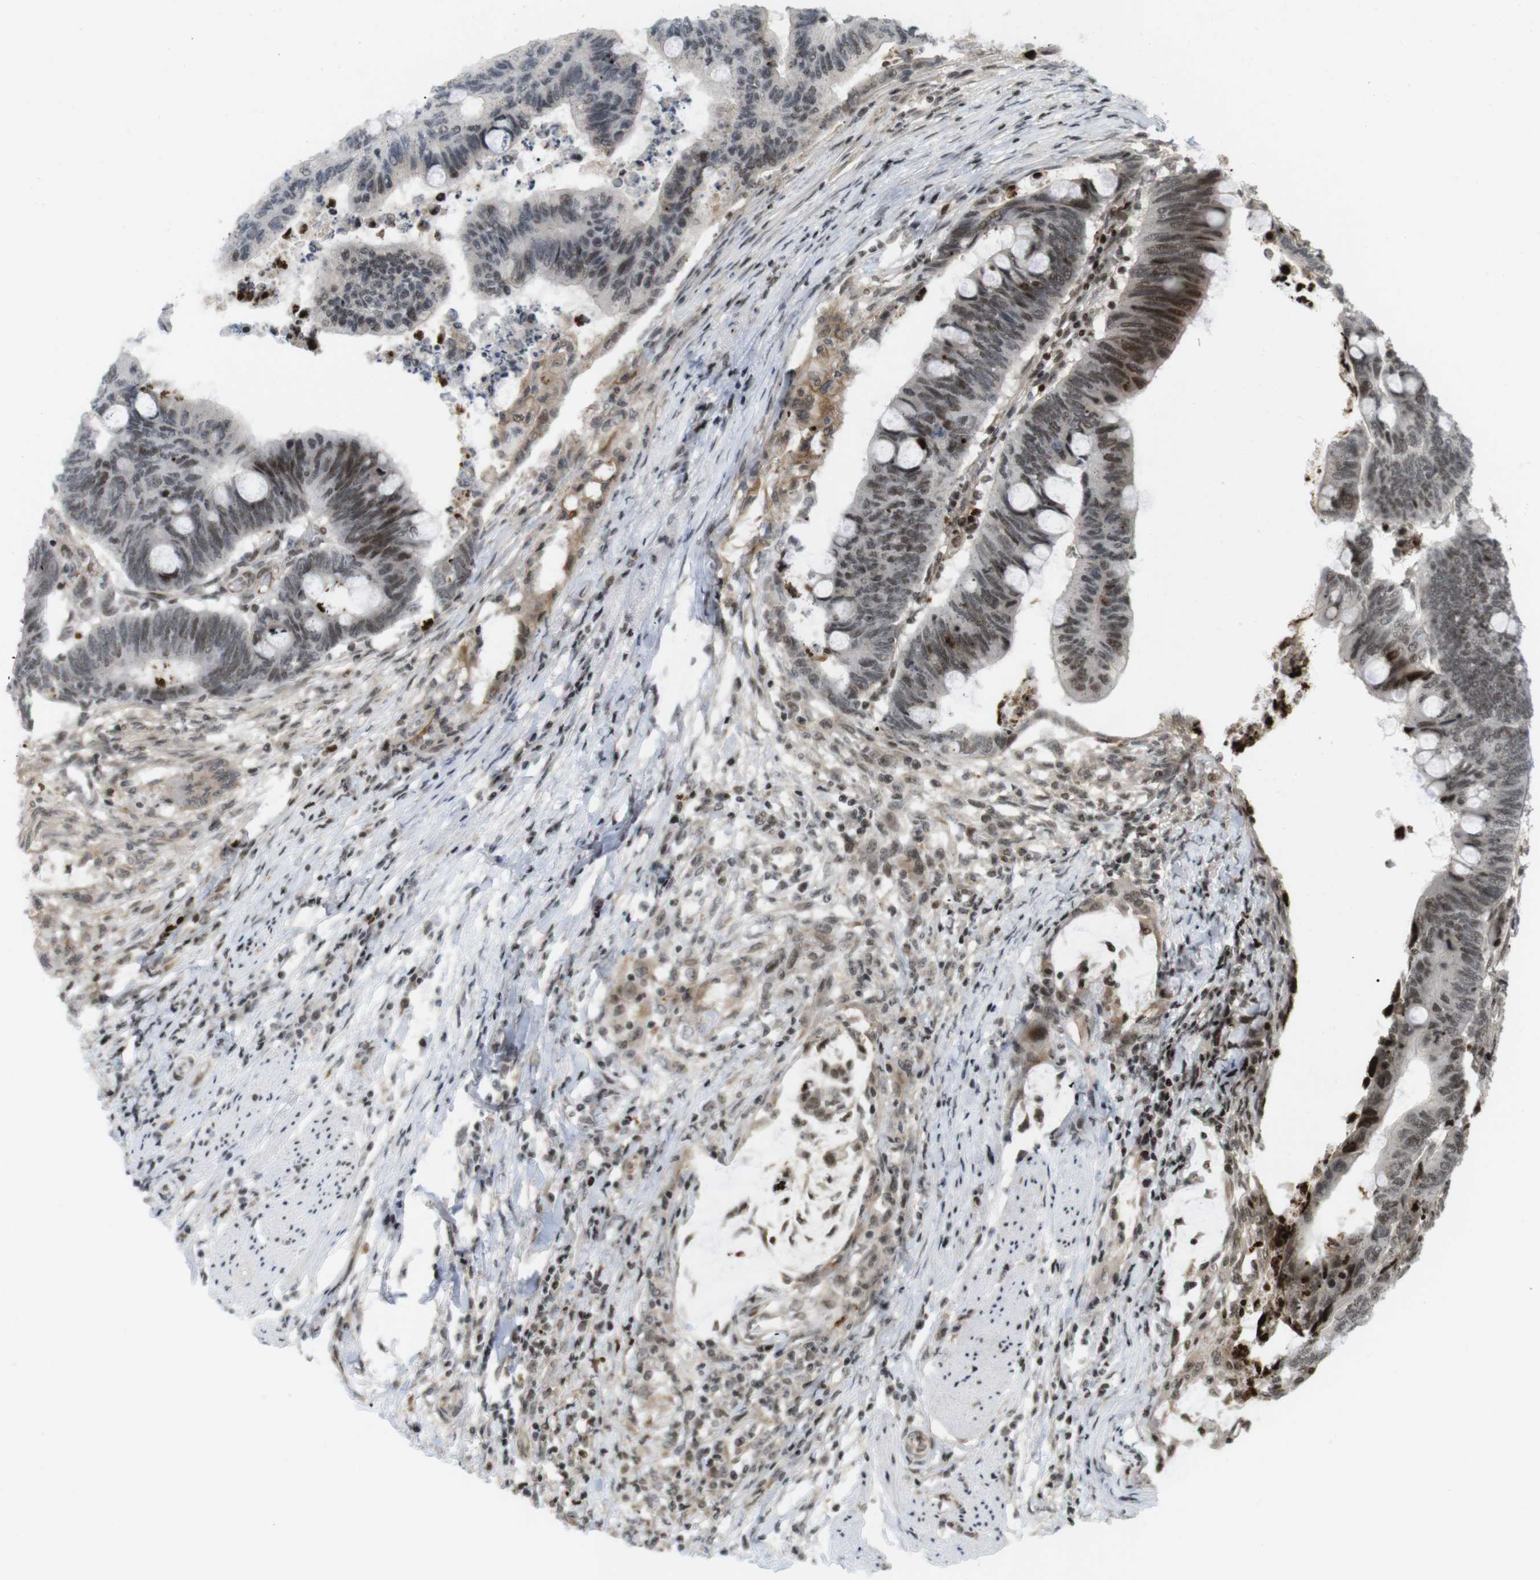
{"staining": {"intensity": "moderate", "quantity": "25%-75%", "location": "nuclear"}, "tissue": "colorectal cancer", "cell_type": "Tumor cells", "image_type": "cancer", "snomed": [{"axis": "morphology", "description": "Normal tissue, NOS"}, {"axis": "morphology", "description": "Adenocarcinoma, NOS"}, {"axis": "topography", "description": "Rectum"}, {"axis": "topography", "description": "Peripheral nerve tissue"}], "caption": "Immunohistochemistry micrograph of neoplastic tissue: adenocarcinoma (colorectal) stained using IHC displays medium levels of moderate protein expression localized specifically in the nuclear of tumor cells, appearing as a nuclear brown color.", "gene": "SP2", "patient": {"sex": "male", "age": 92}}